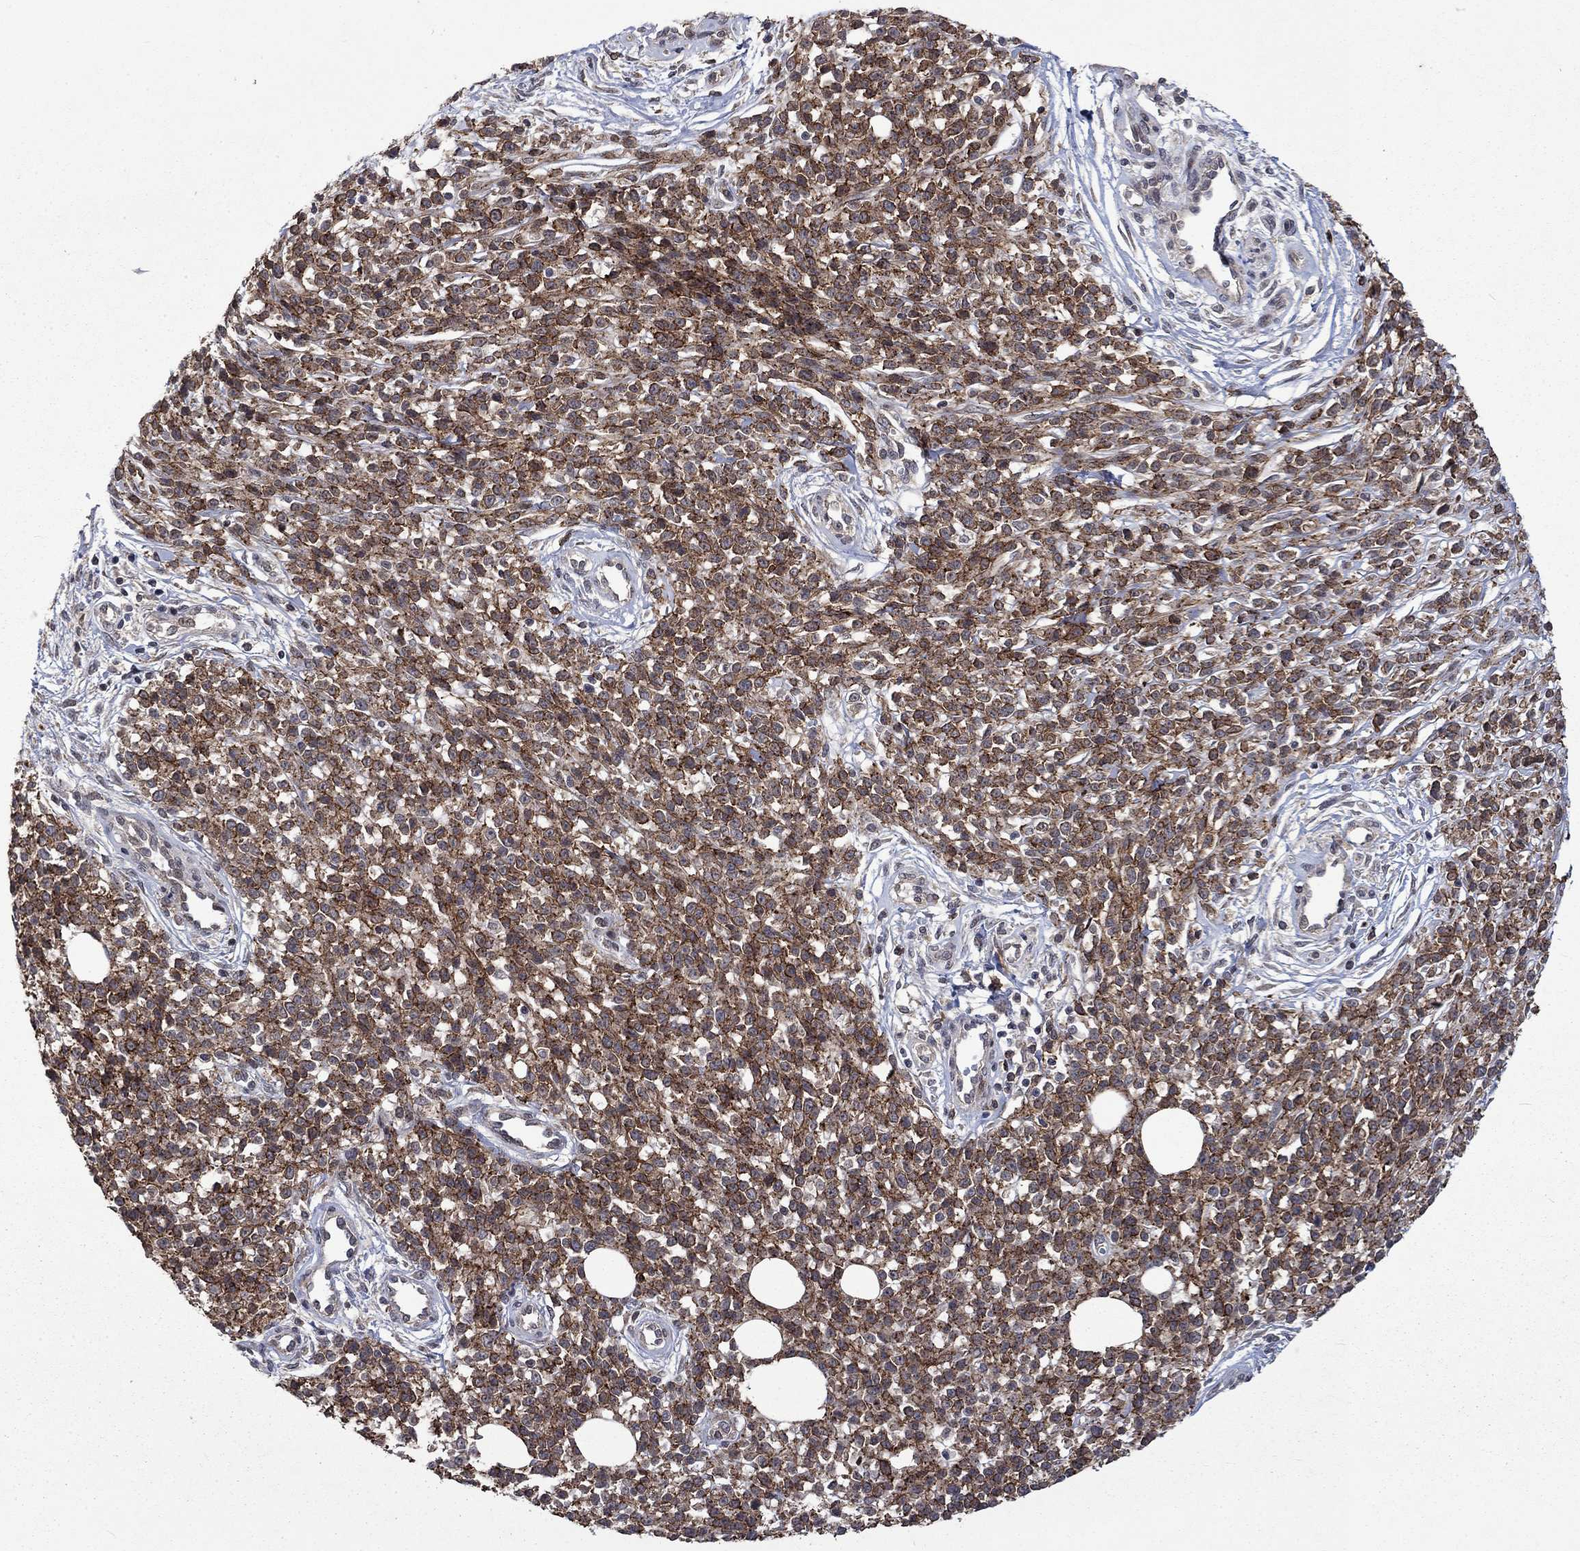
{"staining": {"intensity": "moderate", "quantity": ">75%", "location": "cytoplasmic/membranous"}, "tissue": "melanoma", "cell_type": "Tumor cells", "image_type": "cancer", "snomed": [{"axis": "morphology", "description": "Malignant melanoma, NOS"}, {"axis": "topography", "description": "Skin"}, {"axis": "topography", "description": "Skin of trunk"}], "caption": "Malignant melanoma was stained to show a protein in brown. There is medium levels of moderate cytoplasmic/membranous expression in about >75% of tumor cells.", "gene": "PPP1R9A", "patient": {"sex": "male", "age": 74}}